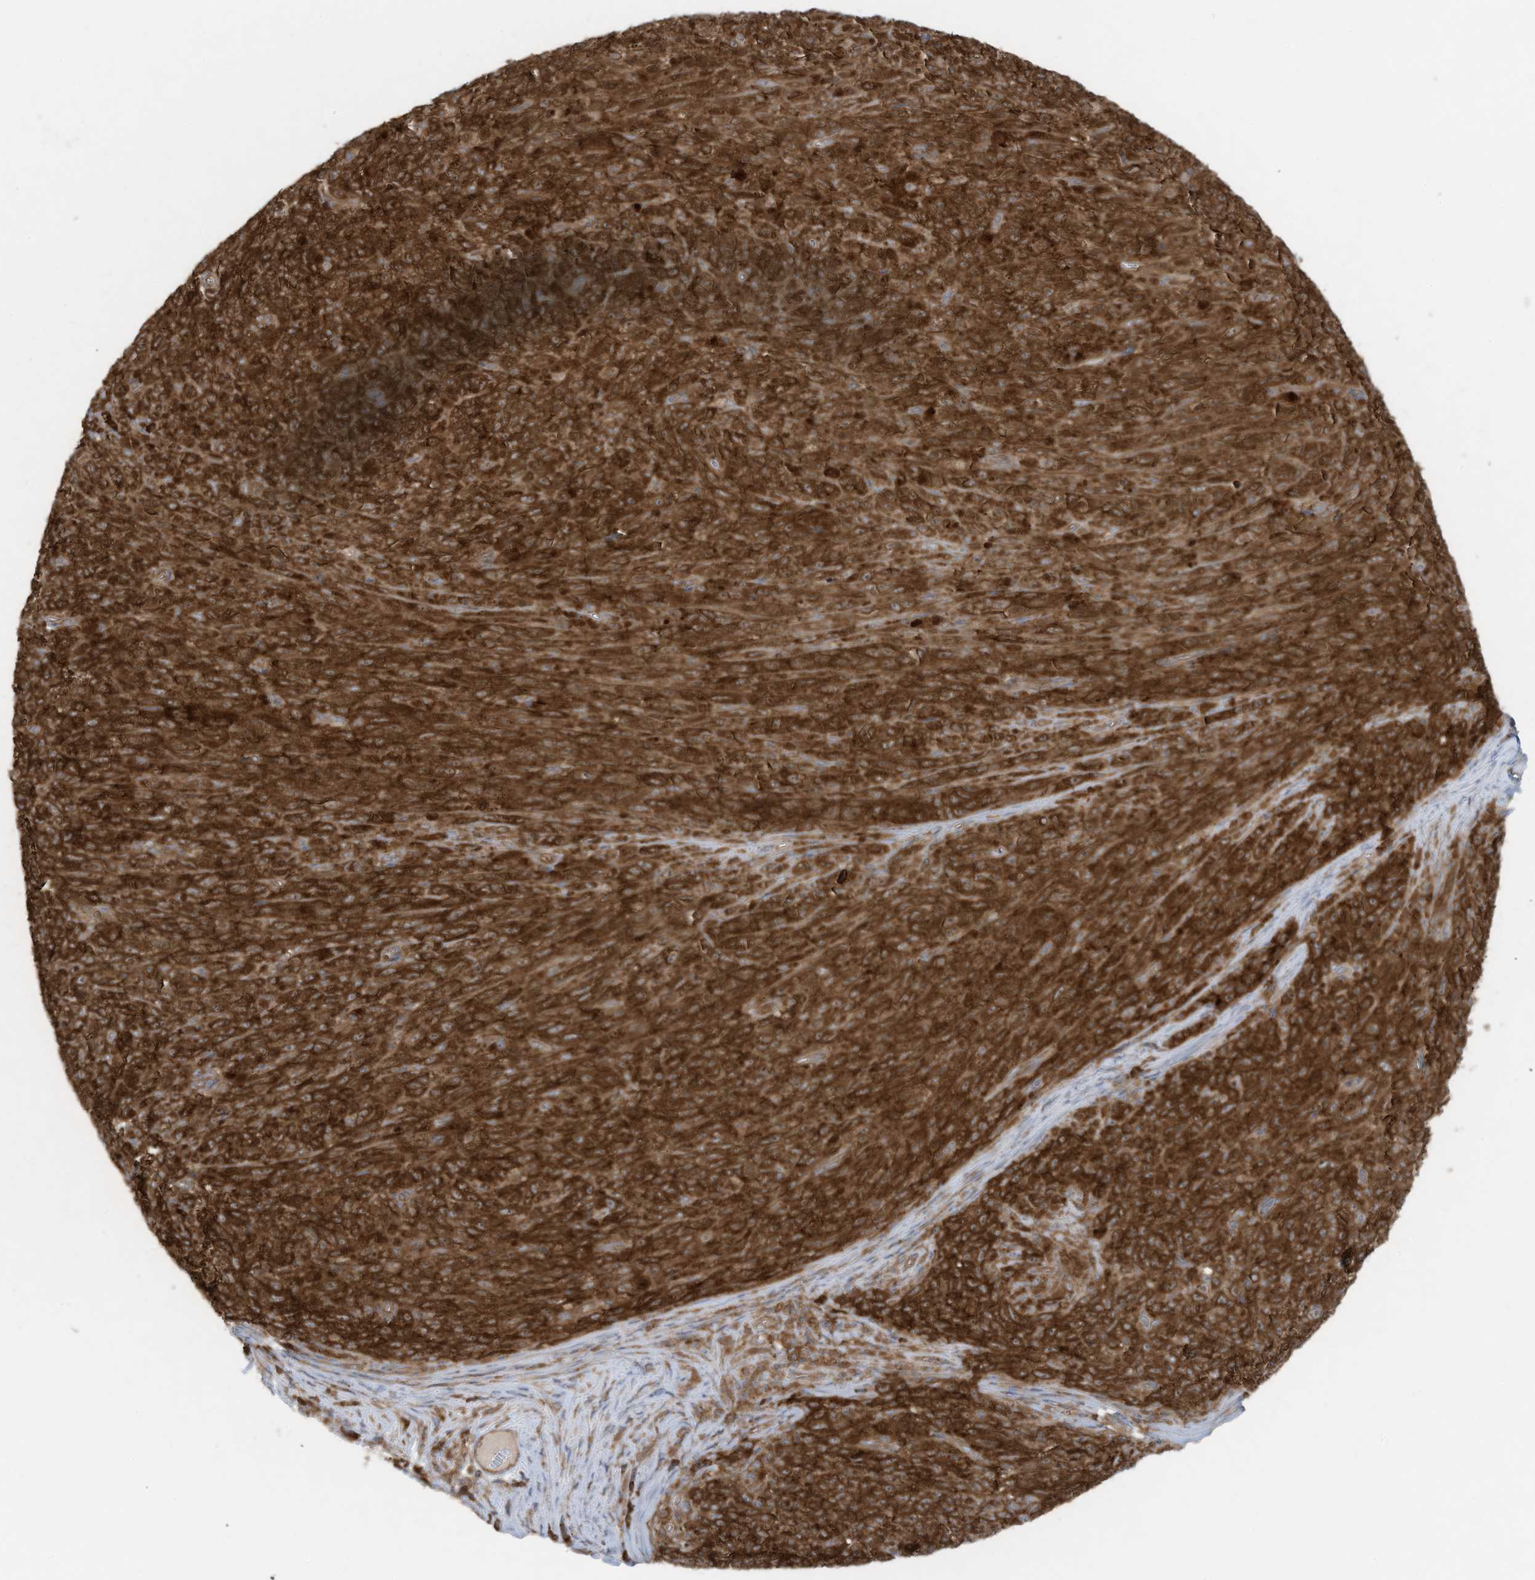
{"staining": {"intensity": "strong", "quantity": ">75%", "location": "cytoplasmic/membranous"}, "tissue": "melanoma", "cell_type": "Tumor cells", "image_type": "cancer", "snomed": [{"axis": "morphology", "description": "Malignant melanoma, NOS"}, {"axis": "topography", "description": "Skin"}], "caption": "An immunohistochemistry (IHC) image of neoplastic tissue is shown. Protein staining in brown shows strong cytoplasmic/membranous positivity in malignant melanoma within tumor cells. The staining was performed using DAB to visualize the protein expression in brown, while the nuclei were stained in blue with hematoxylin (Magnification: 20x).", "gene": "OLA1", "patient": {"sex": "female", "age": 82}}